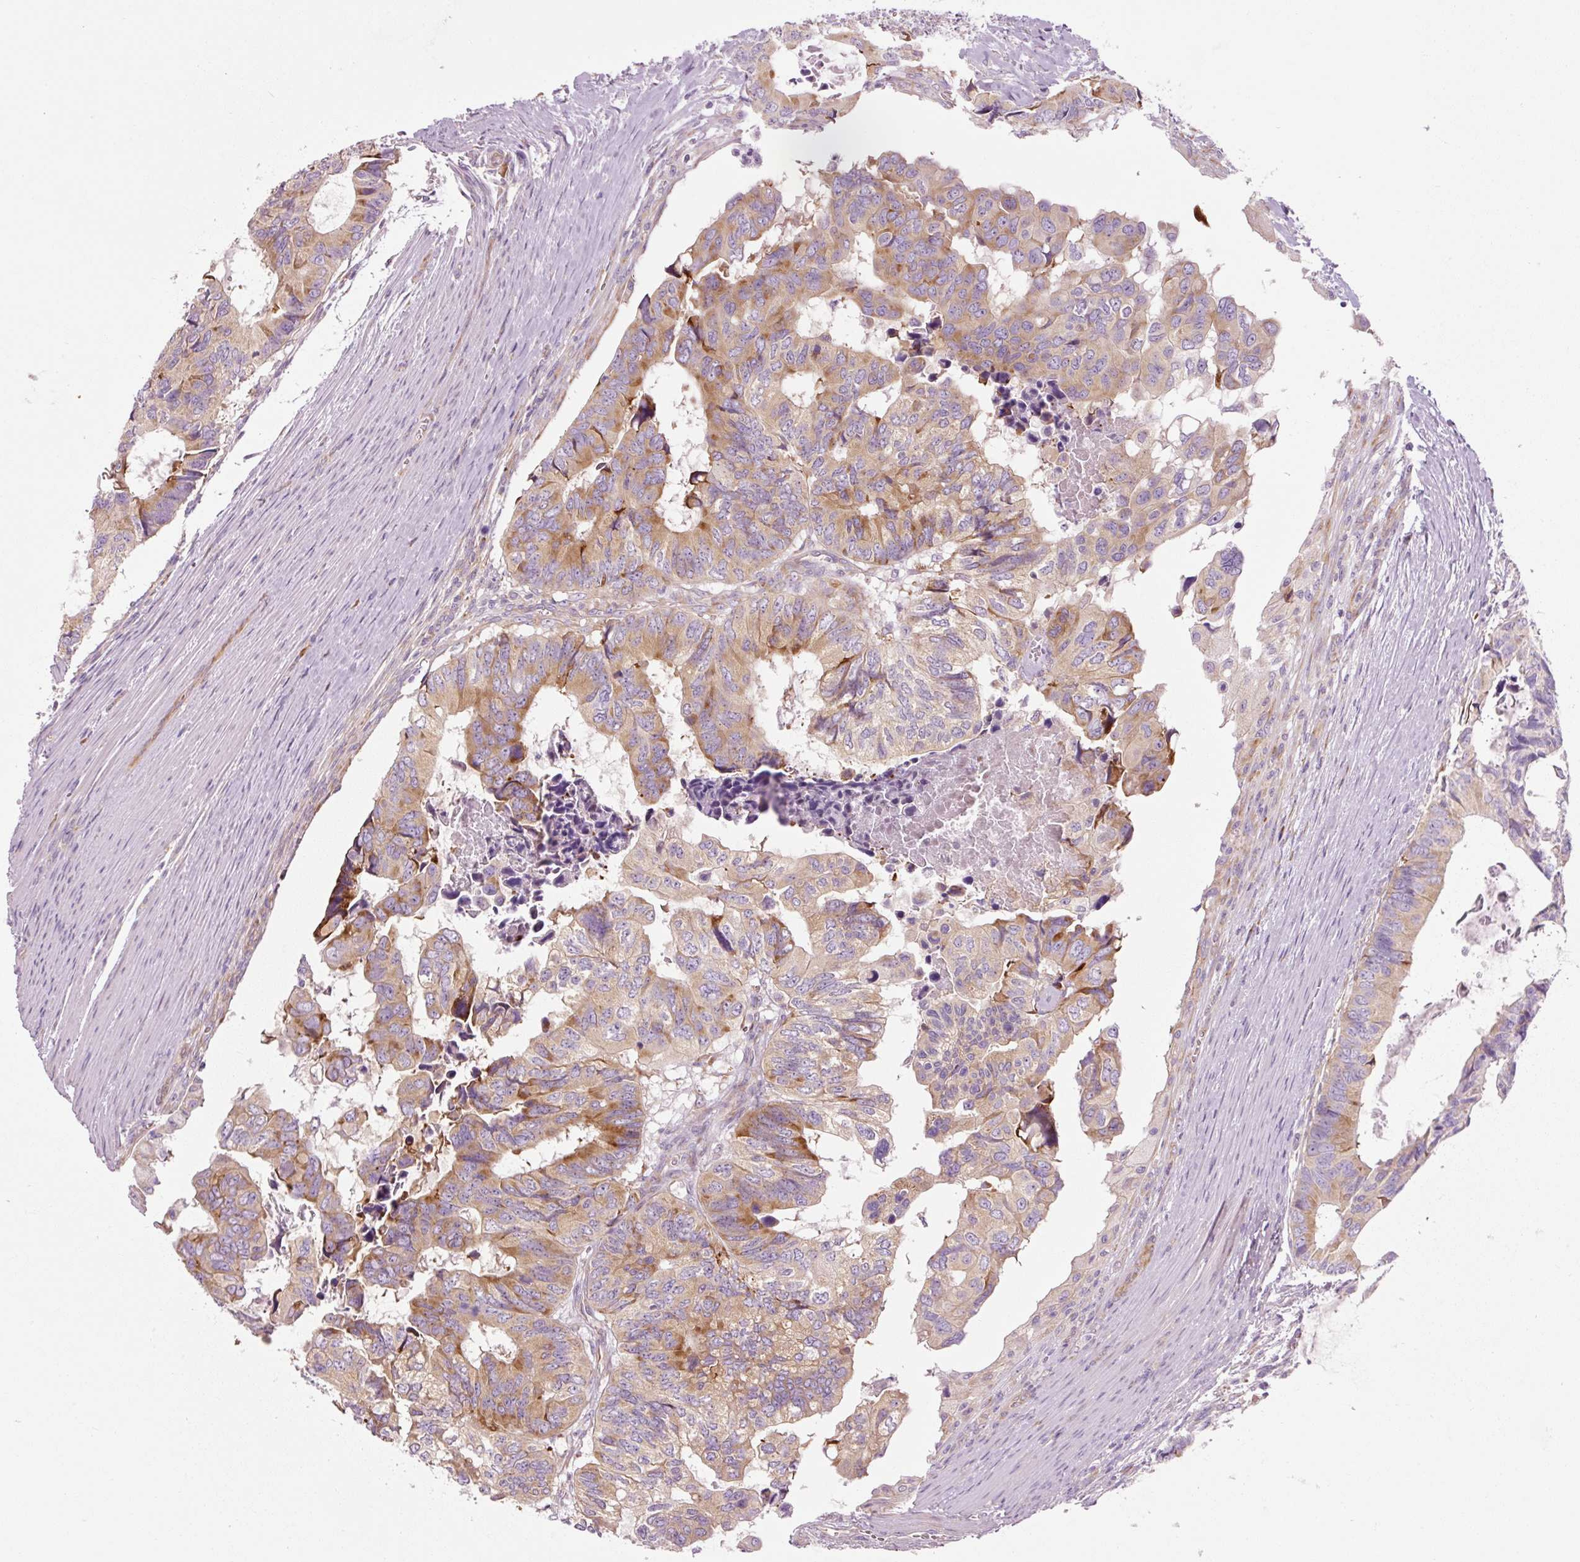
{"staining": {"intensity": "moderate", "quantity": ">75%", "location": "cytoplasmic/membranous"}, "tissue": "colorectal cancer", "cell_type": "Tumor cells", "image_type": "cancer", "snomed": [{"axis": "morphology", "description": "Adenocarcinoma, NOS"}, {"axis": "topography", "description": "Colon"}], "caption": "The immunohistochemical stain shows moderate cytoplasmic/membranous staining in tumor cells of adenocarcinoma (colorectal) tissue.", "gene": "RPL10A", "patient": {"sex": "male", "age": 85}}